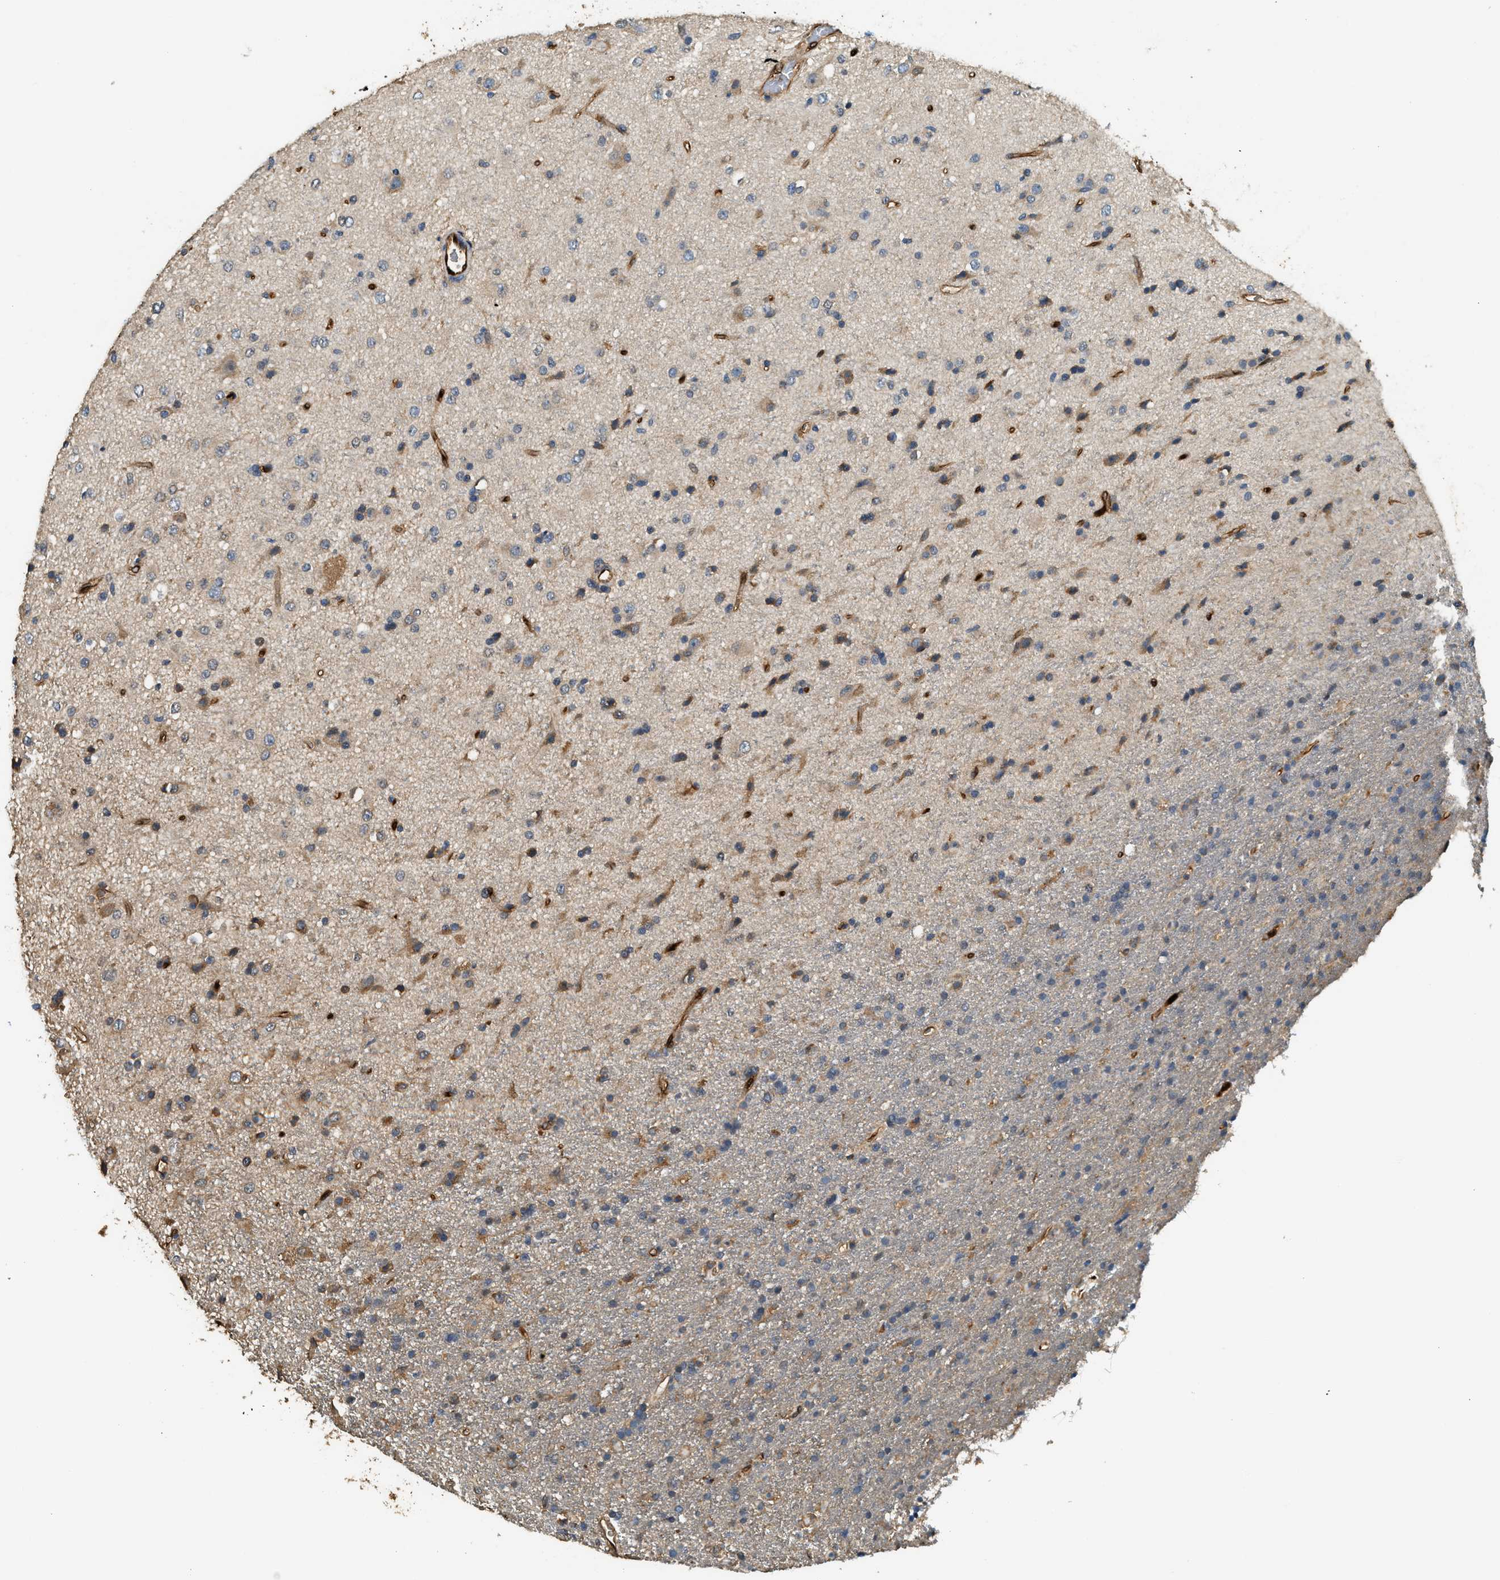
{"staining": {"intensity": "moderate", "quantity": "<25%", "location": "cytoplasmic/membranous"}, "tissue": "glioma", "cell_type": "Tumor cells", "image_type": "cancer", "snomed": [{"axis": "morphology", "description": "Glioma, malignant, Low grade"}, {"axis": "topography", "description": "Brain"}], "caption": "Immunohistochemistry of human glioma shows low levels of moderate cytoplasmic/membranous expression in about <25% of tumor cells.", "gene": "ANXA3", "patient": {"sex": "male", "age": 65}}